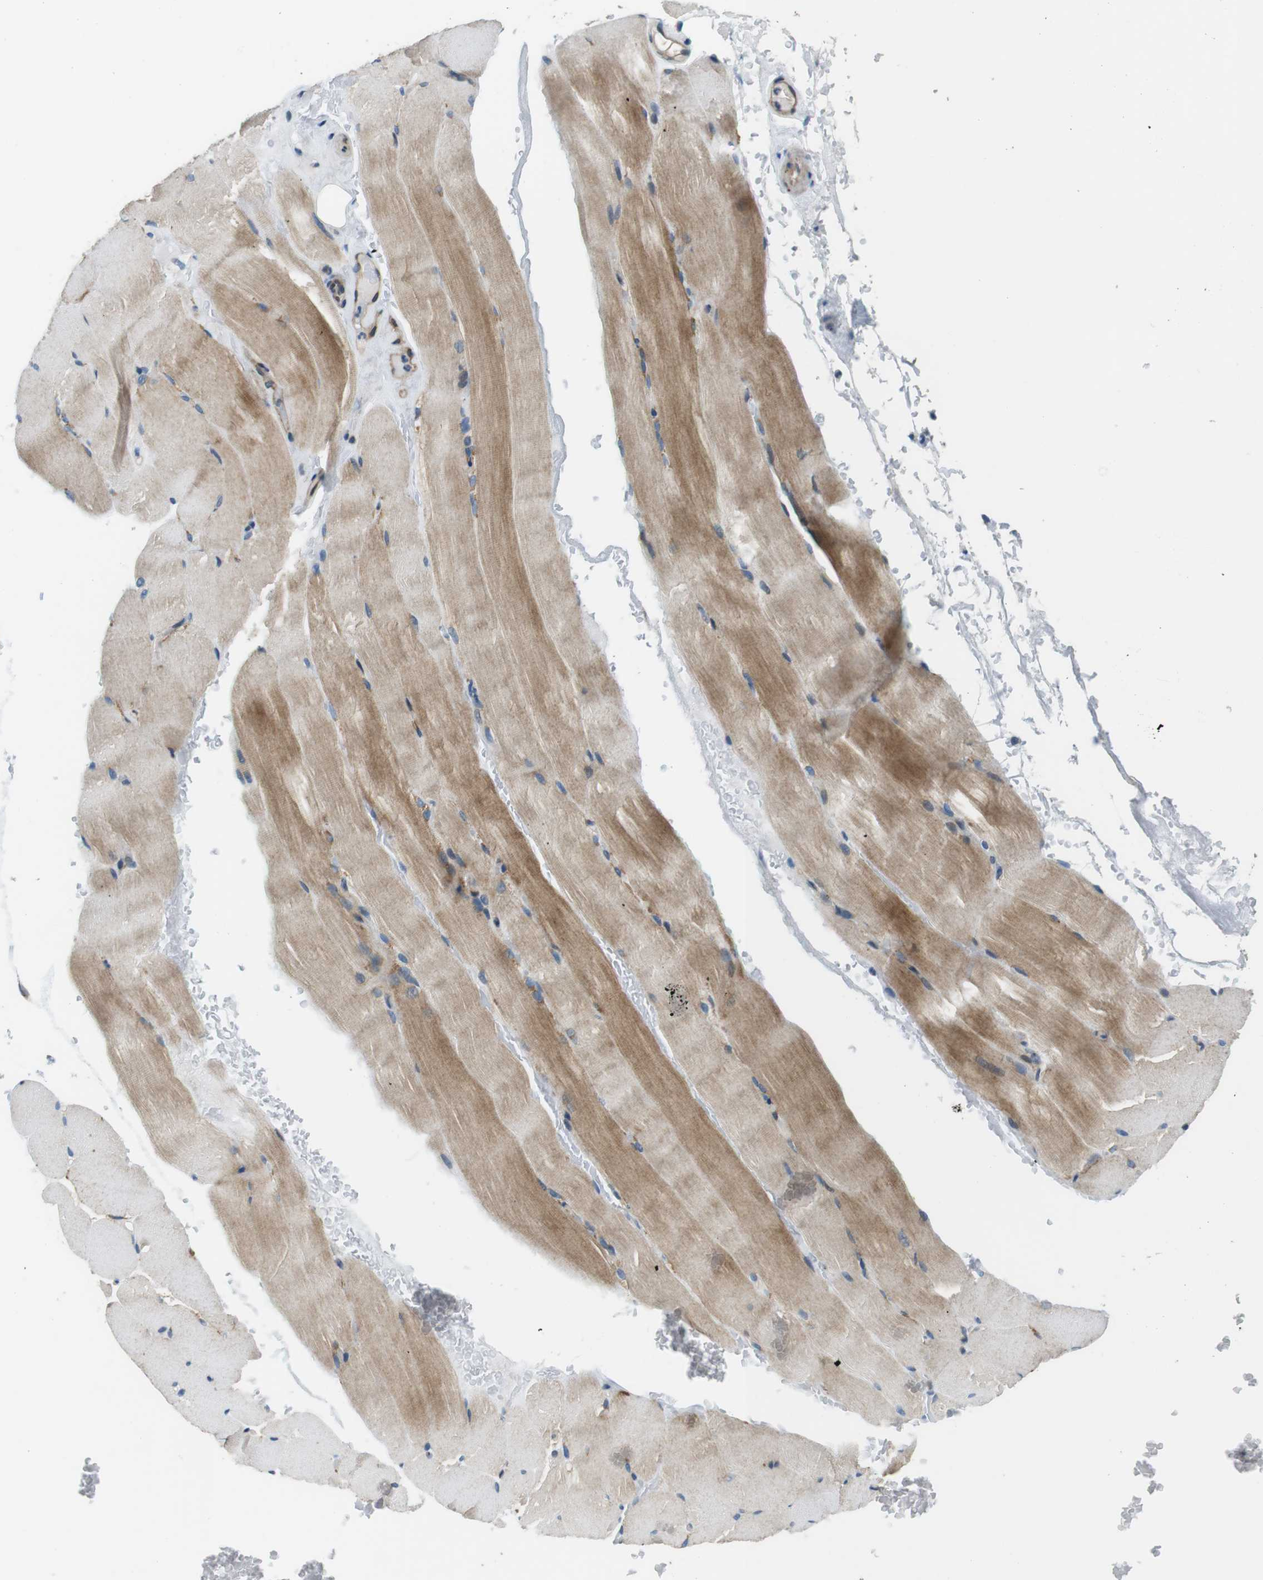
{"staining": {"intensity": "moderate", "quantity": "25%-75%", "location": "cytoplasmic/membranous"}, "tissue": "skeletal muscle", "cell_type": "Myocytes", "image_type": "normal", "snomed": [{"axis": "morphology", "description": "Normal tissue, NOS"}, {"axis": "topography", "description": "Skeletal muscle"}, {"axis": "topography", "description": "Parathyroid gland"}], "caption": "Moderate cytoplasmic/membranous expression for a protein is appreciated in approximately 25%-75% of myocytes of unremarkable skeletal muscle using immunohistochemistry.", "gene": "PALD1", "patient": {"sex": "female", "age": 37}}